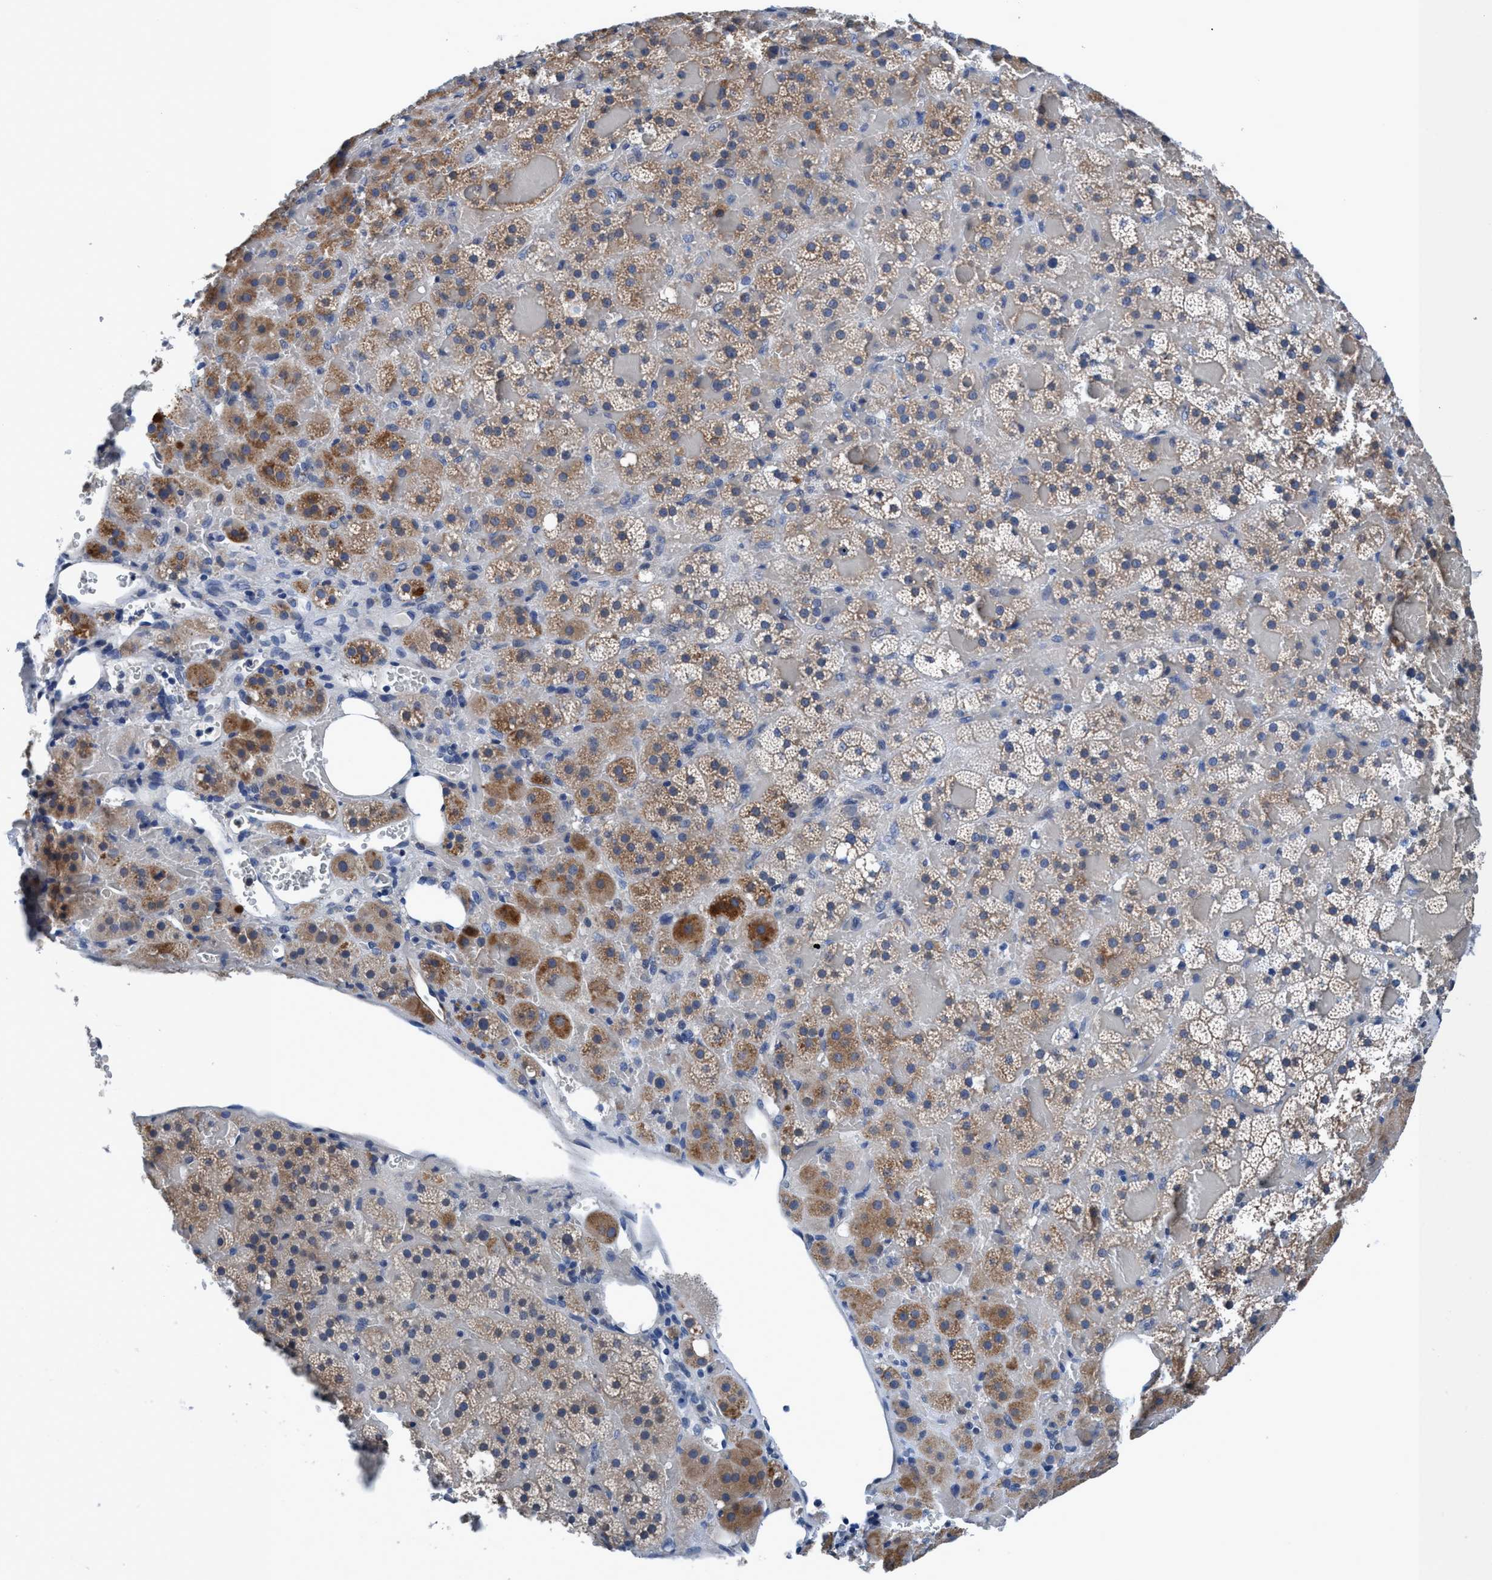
{"staining": {"intensity": "moderate", "quantity": "25%-75%", "location": "cytoplasmic/membranous"}, "tissue": "adrenal gland", "cell_type": "Glandular cells", "image_type": "normal", "snomed": [{"axis": "morphology", "description": "Normal tissue, NOS"}, {"axis": "topography", "description": "Adrenal gland"}], "caption": "Immunohistochemical staining of benign human adrenal gland exhibits moderate cytoplasmic/membranous protein positivity in approximately 25%-75% of glandular cells. The protein of interest is shown in brown color, while the nuclei are stained blue.", "gene": "TMEM94", "patient": {"sex": "female", "age": 59}}